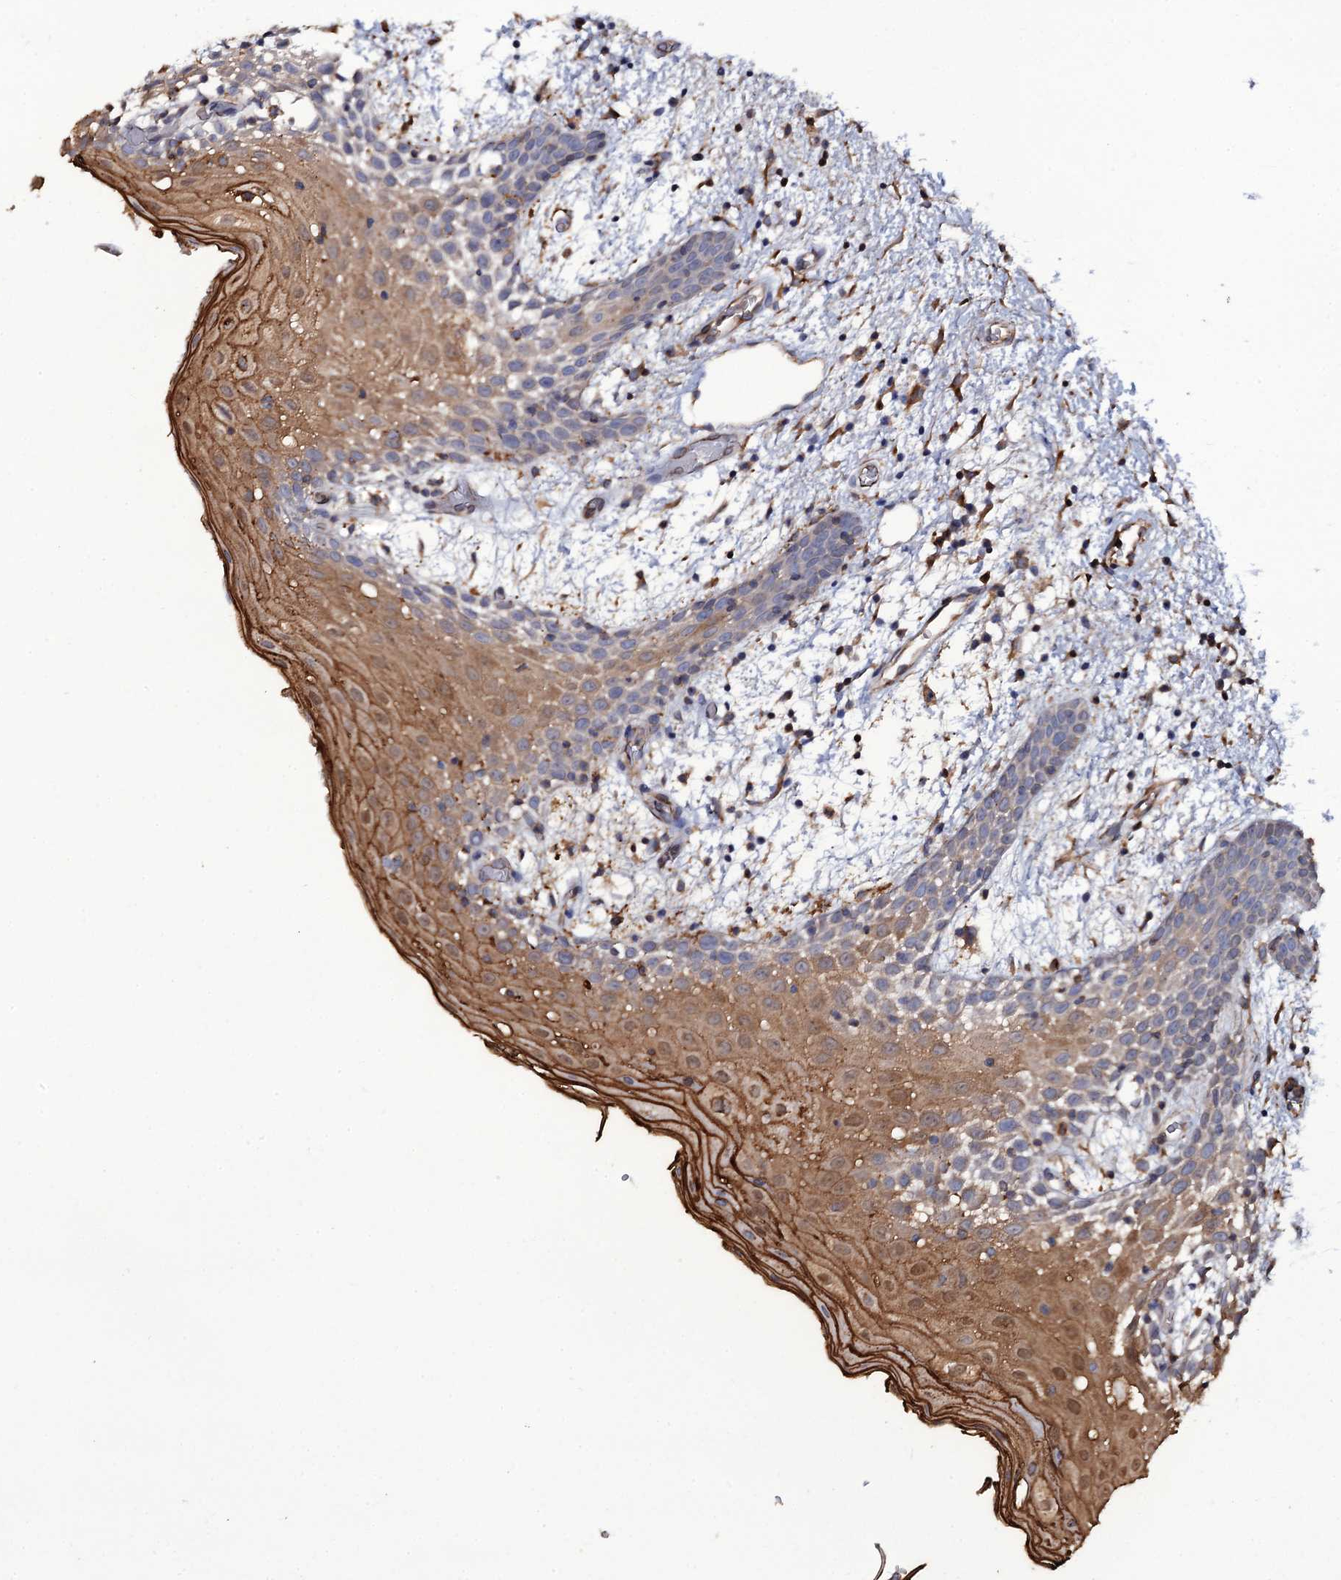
{"staining": {"intensity": "moderate", "quantity": "25%-75%", "location": "cytoplasmic/membranous,nuclear"}, "tissue": "oral mucosa", "cell_type": "Squamous epithelial cells", "image_type": "normal", "snomed": [{"axis": "morphology", "description": "Normal tissue, NOS"}, {"axis": "topography", "description": "Skeletal muscle"}, {"axis": "topography", "description": "Oral tissue"}, {"axis": "topography", "description": "Salivary gland"}, {"axis": "topography", "description": "Peripheral nerve tissue"}], "caption": "A brown stain labels moderate cytoplasmic/membranous,nuclear staining of a protein in squamous epithelial cells of benign oral mucosa.", "gene": "TTC23", "patient": {"sex": "male", "age": 54}}